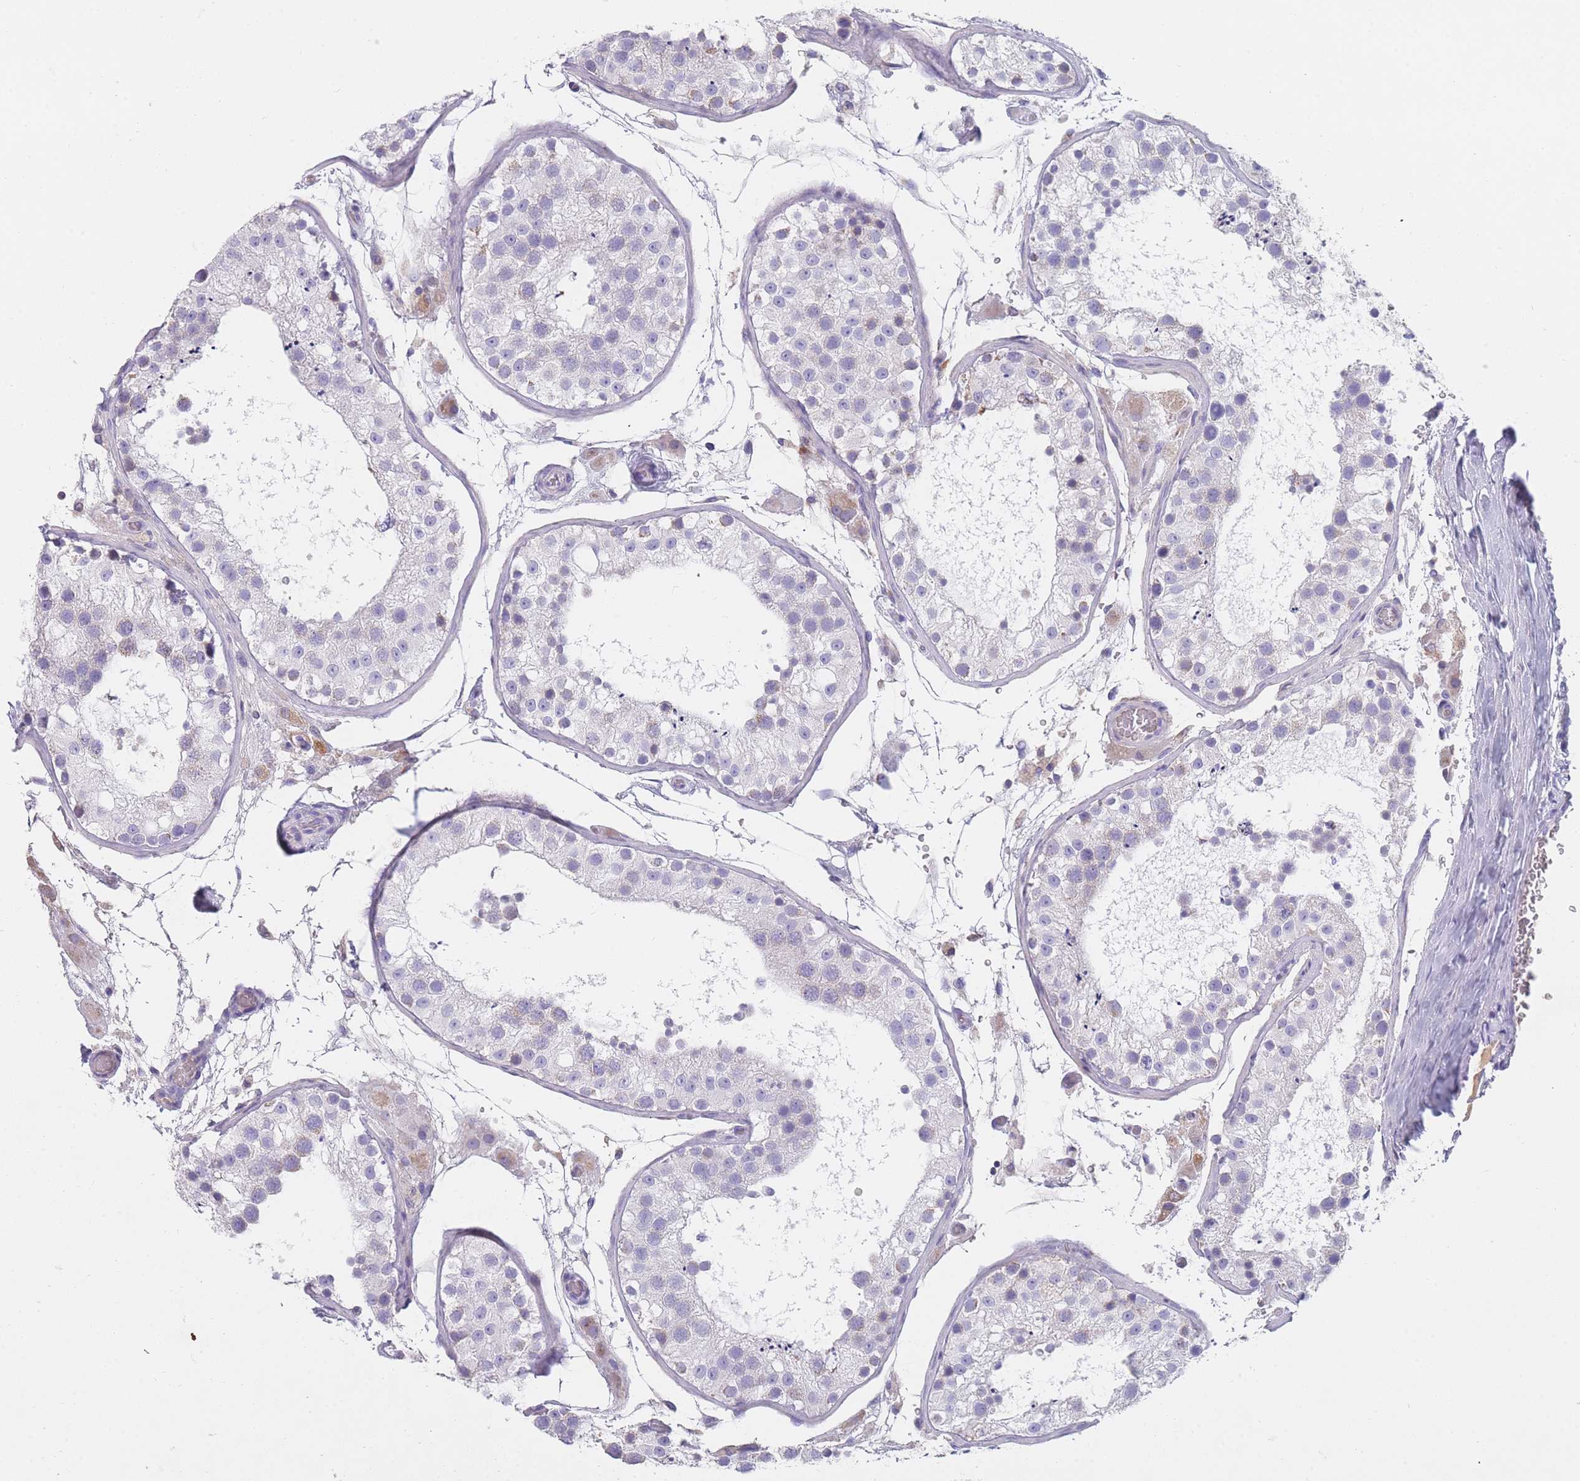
{"staining": {"intensity": "moderate", "quantity": "<25%", "location": "cytoplasmic/membranous"}, "tissue": "testis", "cell_type": "Cells in seminiferous ducts", "image_type": "normal", "snomed": [{"axis": "morphology", "description": "Normal tissue, NOS"}, {"axis": "topography", "description": "Testis"}], "caption": "IHC staining of benign testis, which demonstrates low levels of moderate cytoplasmic/membranous staining in approximately <25% of cells in seminiferous ducts indicating moderate cytoplasmic/membranous protein positivity. The staining was performed using DAB (3,3'-diaminobenzidine) (brown) for protein detection and nuclei were counterstained in hematoxylin (blue).", "gene": "MRPS14", "patient": {"sex": "male", "age": 26}}